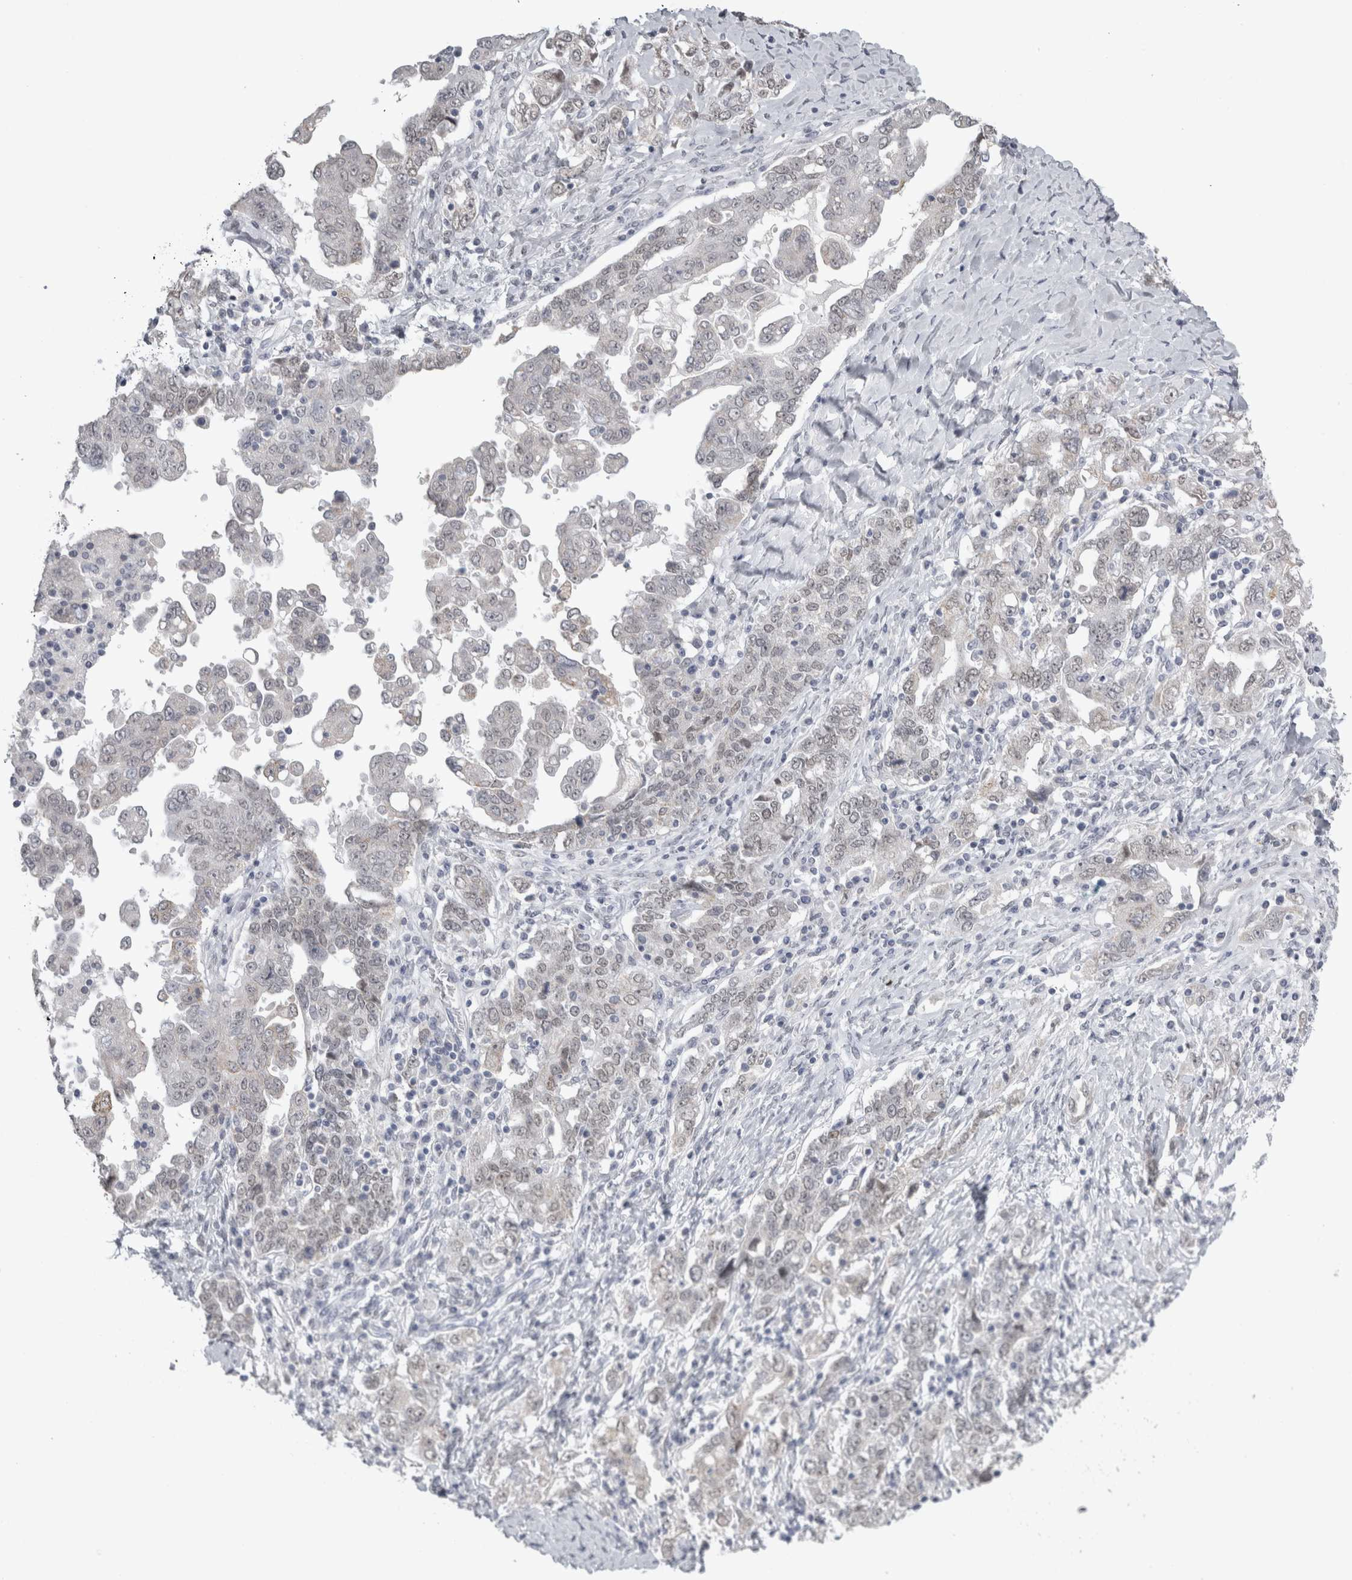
{"staining": {"intensity": "weak", "quantity": "<25%", "location": "cytoplasmic/membranous"}, "tissue": "ovarian cancer", "cell_type": "Tumor cells", "image_type": "cancer", "snomed": [{"axis": "morphology", "description": "Carcinoma, endometroid"}, {"axis": "topography", "description": "Ovary"}], "caption": "Photomicrograph shows no significant protein staining in tumor cells of endometroid carcinoma (ovarian).", "gene": "PLIN1", "patient": {"sex": "female", "age": 62}}